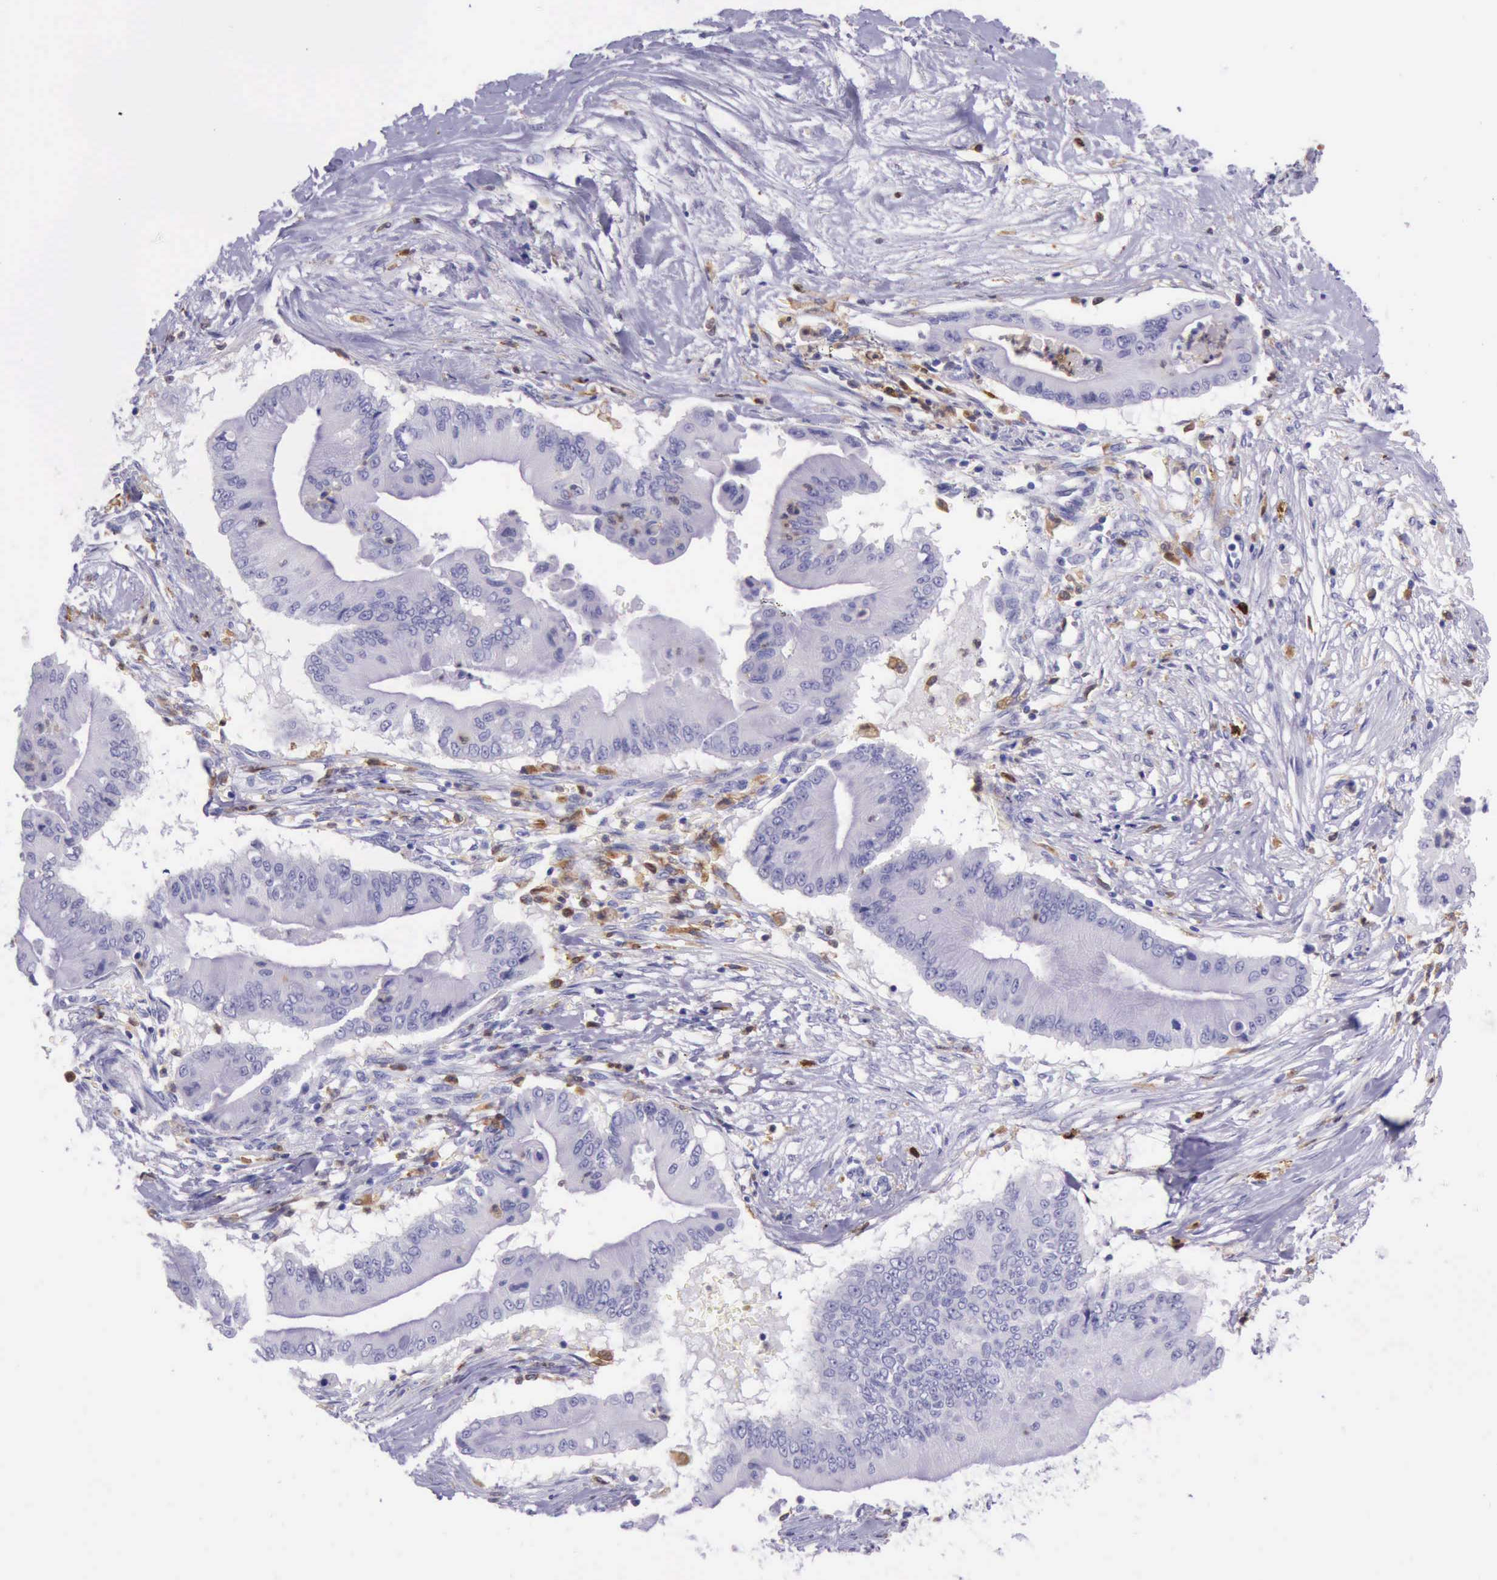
{"staining": {"intensity": "negative", "quantity": "none", "location": "none"}, "tissue": "pancreatic cancer", "cell_type": "Tumor cells", "image_type": "cancer", "snomed": [{"axis": "morphology", "description": "Adenocarcinoma, NOS"}, {"axis": "topography", "description": "Pancreas"}], "caption": "Tumor cells are negative for brown protein staining in pancreatic adenocarcinoma.", "gene": "BTK", "patient": {"sex": "male", "age": 62}}